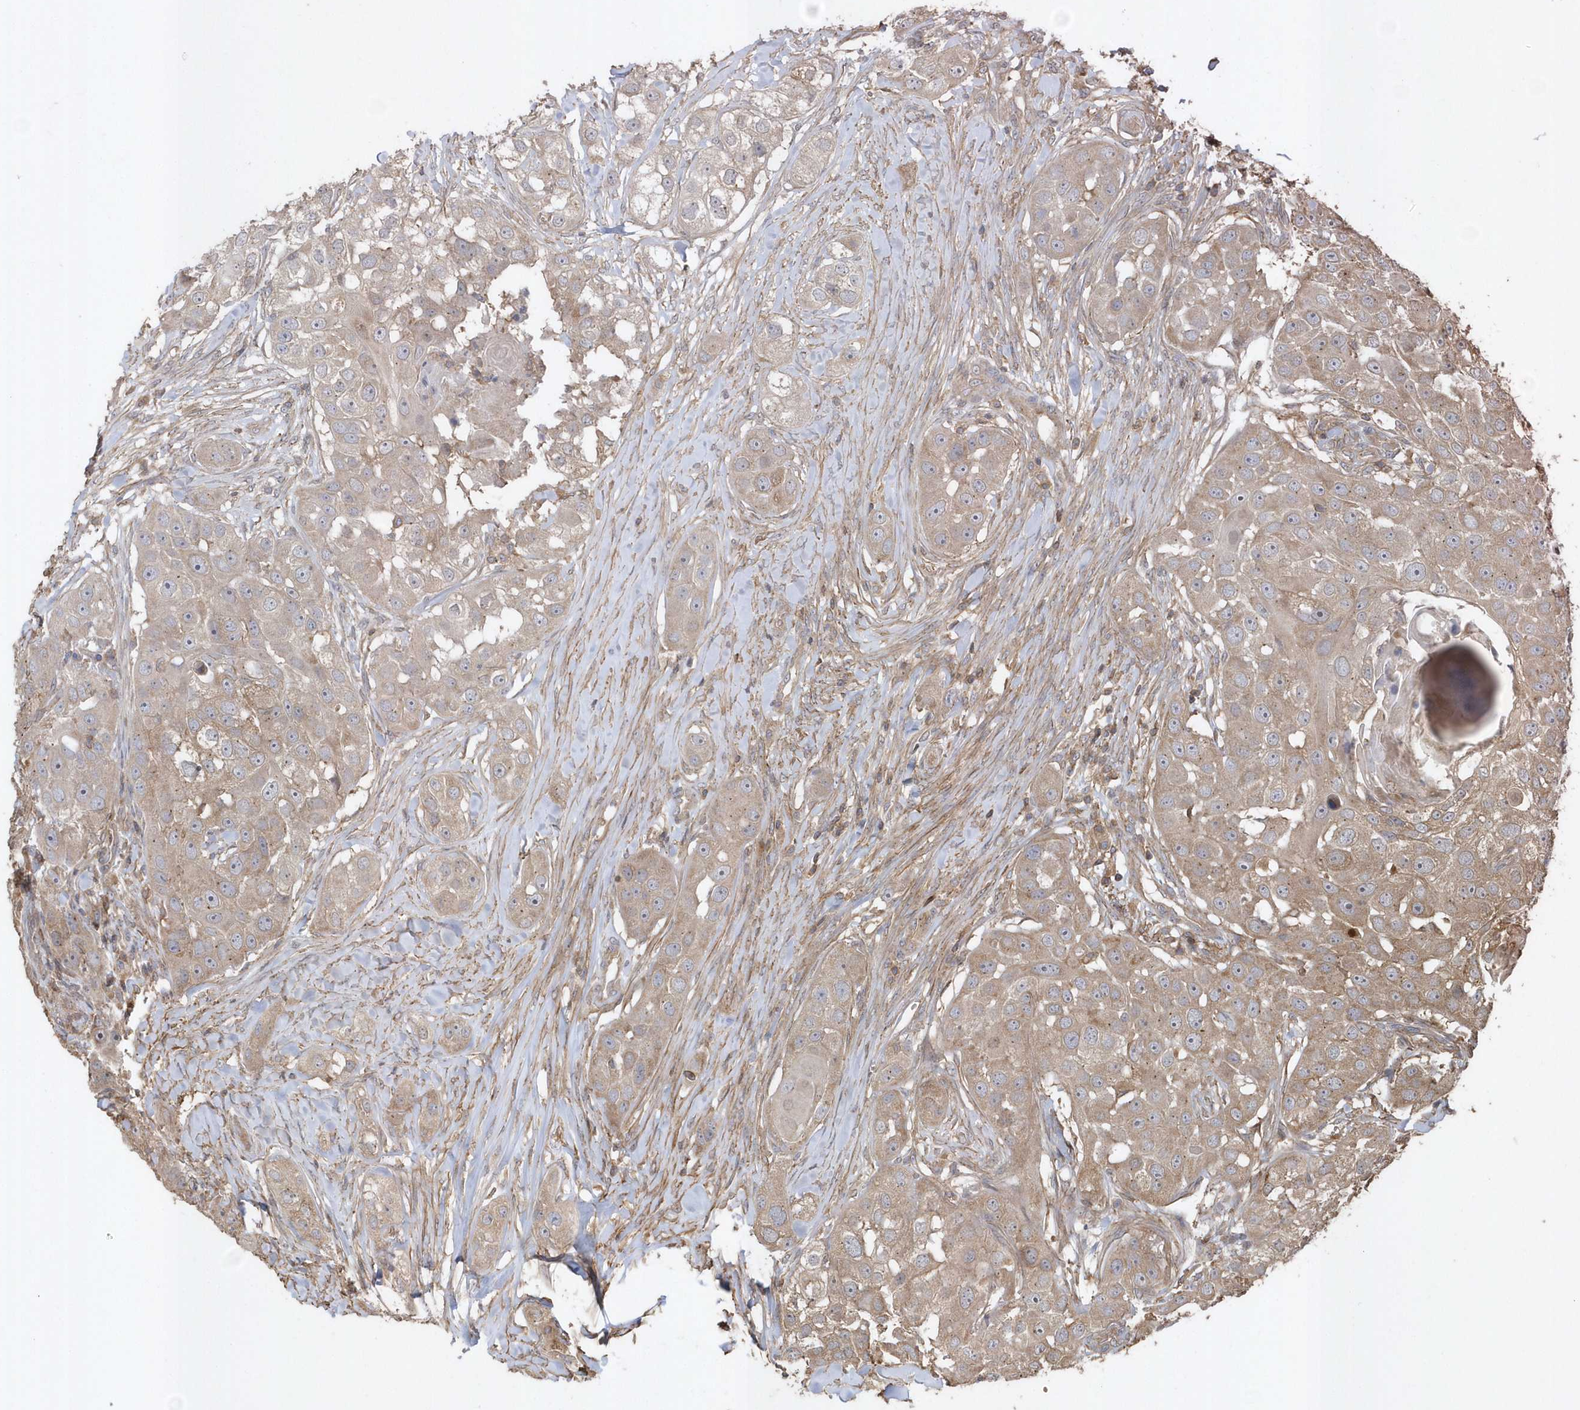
{"staining": {"intensity": "moderate", "quantity": ">75%", "location": "cytoplasmic/membranous"}, "tissue": "head and neck cancer", "cell_type": "Tumor cells", "image_type": "cancer", "snomed": [{"axis": "morphology", "description": "Normal tissue, NOS"}, {"axis": "morphology", "description": "Squamous cell carcinoma, NOS"}, {"axis": "topography", "description": "Skeletal muscle"}, {"axis": "topography", "description": "Head-Neck"}], "caption": "The image demonstrates immunohistochemical staining of head and neck squamous cell carcinoma. There is moderate cytoplasmic/membranous expression is appreciated in about >75% of tumor cells.", "gene": "SENP8", "patient": {"sex": "male", "age": 51}}